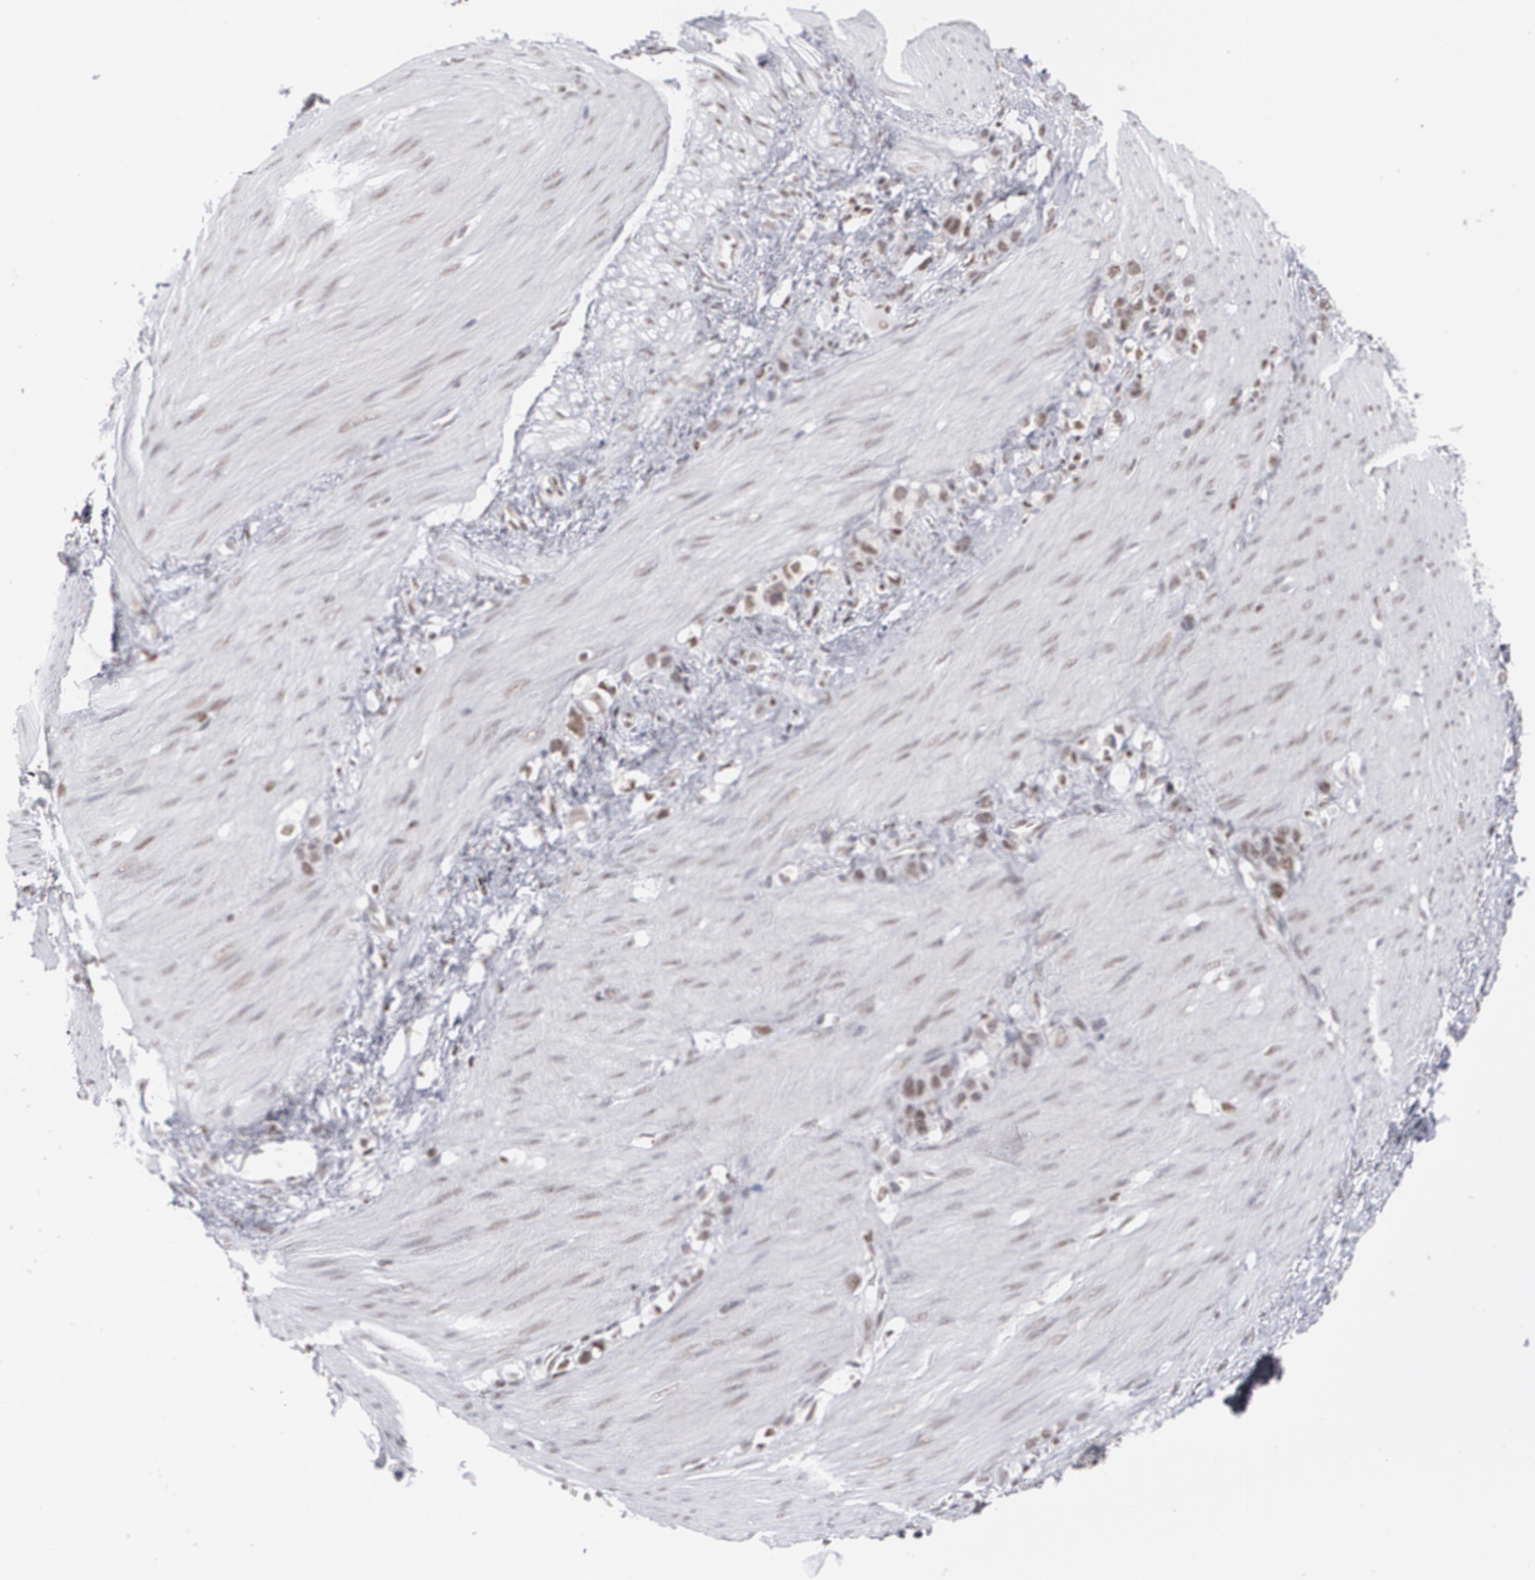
{"staining": {"intensity": "moderate", "quantity": "25%-75%", "location": "nuclear"}, "tissue": "stomach cancer", "cell_type": "Tumor cells", "image_type": "cancer", "snomed": [{"axis": "morphology", "description": "Normal tissue, NOS"}, {"axis": "morphology", "description": "Adenocarcinoma, NOS"}, {"axis": "morphology", "description": "Adenocarcinoma, High grade"}, {"axis": "topography", "description": "Stomach, upper"}, {"axis": "topography", "description": "Stomach"}], "caption": "Immunohistochemistry histopathology image of neoplastic tissue: human stomach cancer (adenocarcinoma) stained using immunohistochemistry (IHC) shows medium levels of moderate protein expression localized specifically in the nuclear of tumor cells, appearing as a nuclear brown color.", "gene": "MCL1", "patient": {"sex": "female", "age": 65}}